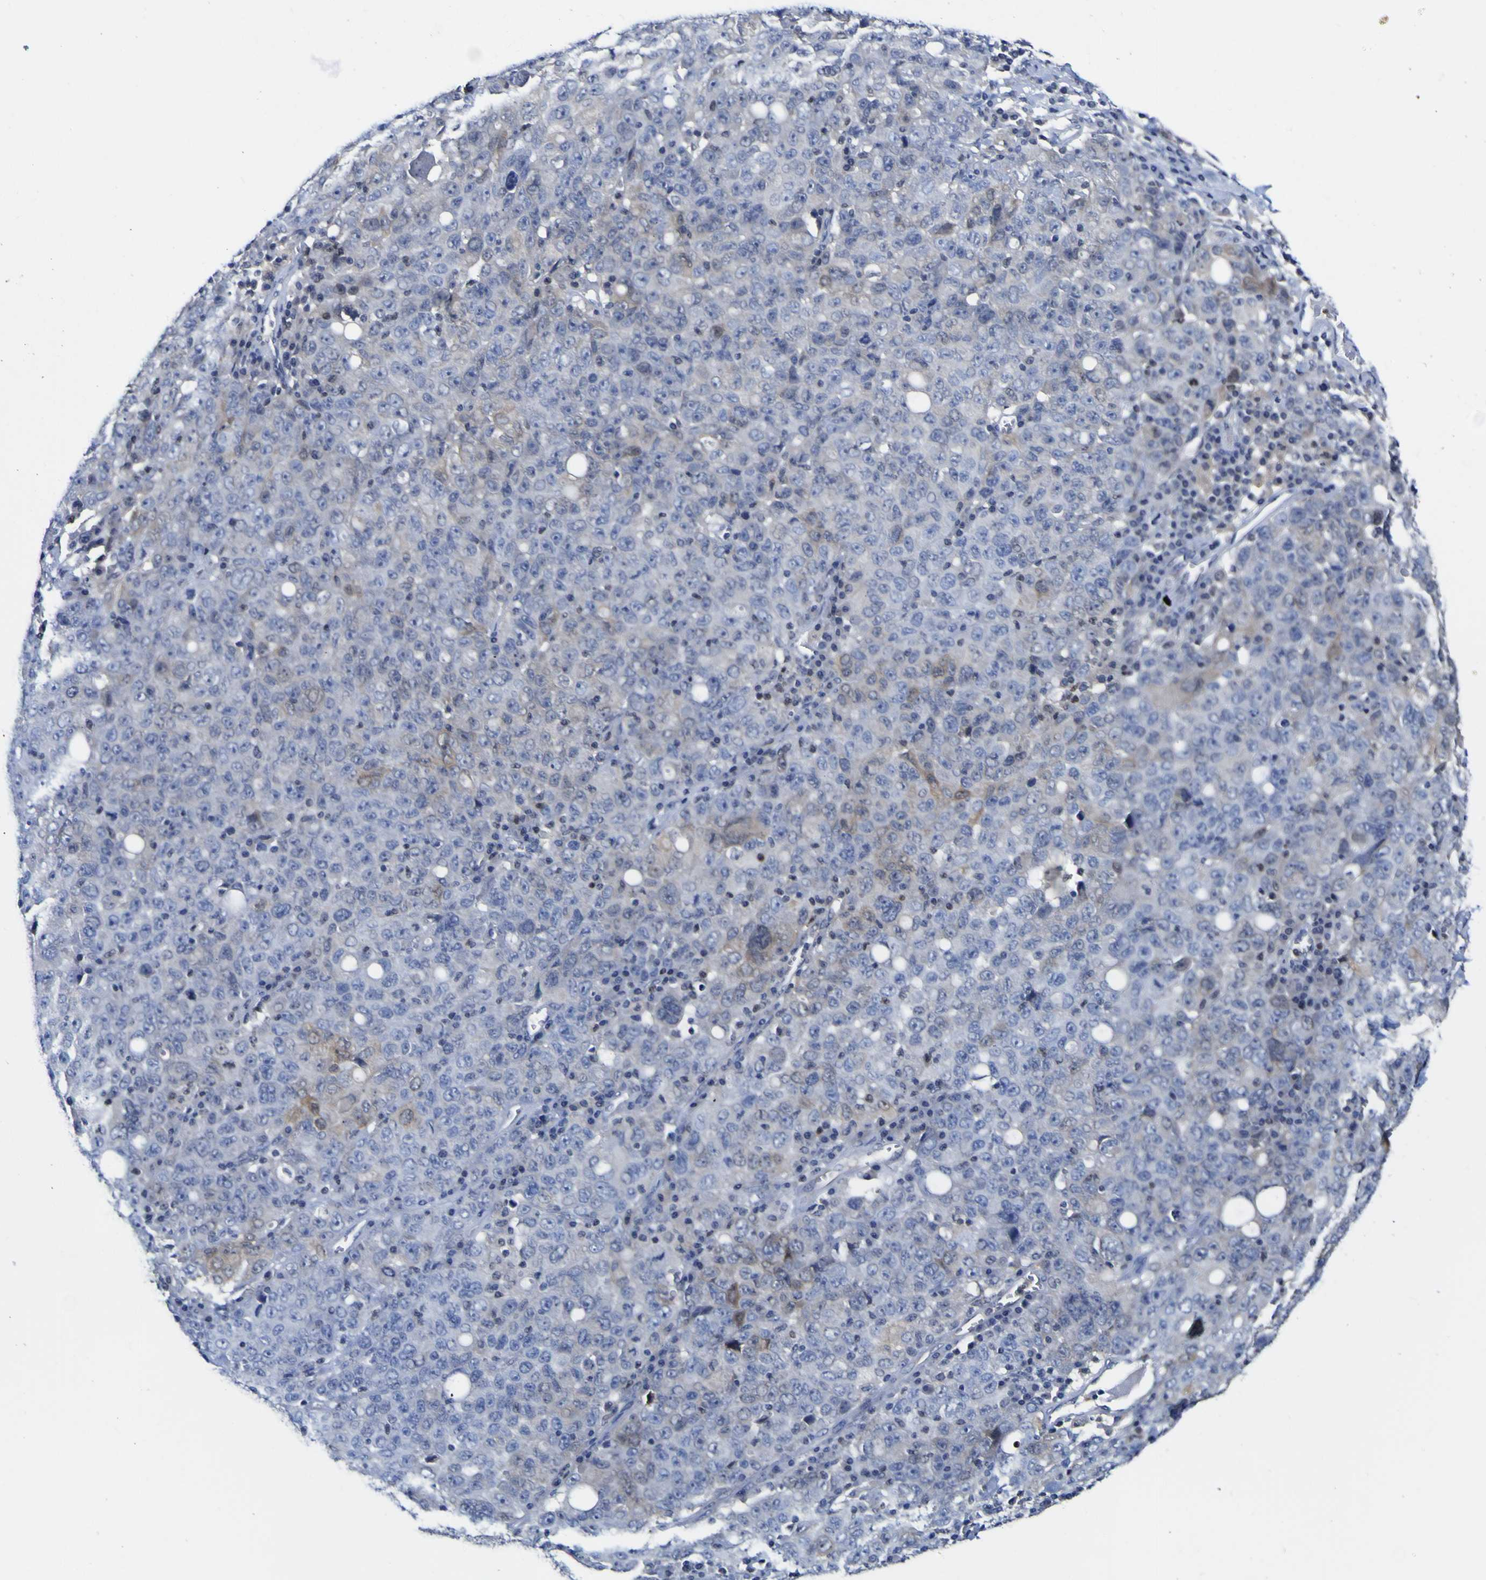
{"staining": {"intensity": "weak", "quantity": "<25%", "location": "cytoplasmic/membranous"}, "tissue": "ovarian cancer", "cell_type": "Tumor cells", "image_type": "cancer", "snomed": [{"axis": "morphology", "description": "Carcinoma, endometroid"}, {"axis": "topography", "description": "Ovary"}], "caption": "IHC of human ovarian cancer (endometroid carcinoma) exhibits no positivity in tumor cells.", "gene": "CASP6", "patient": {"sex": "female", "age": 62}}